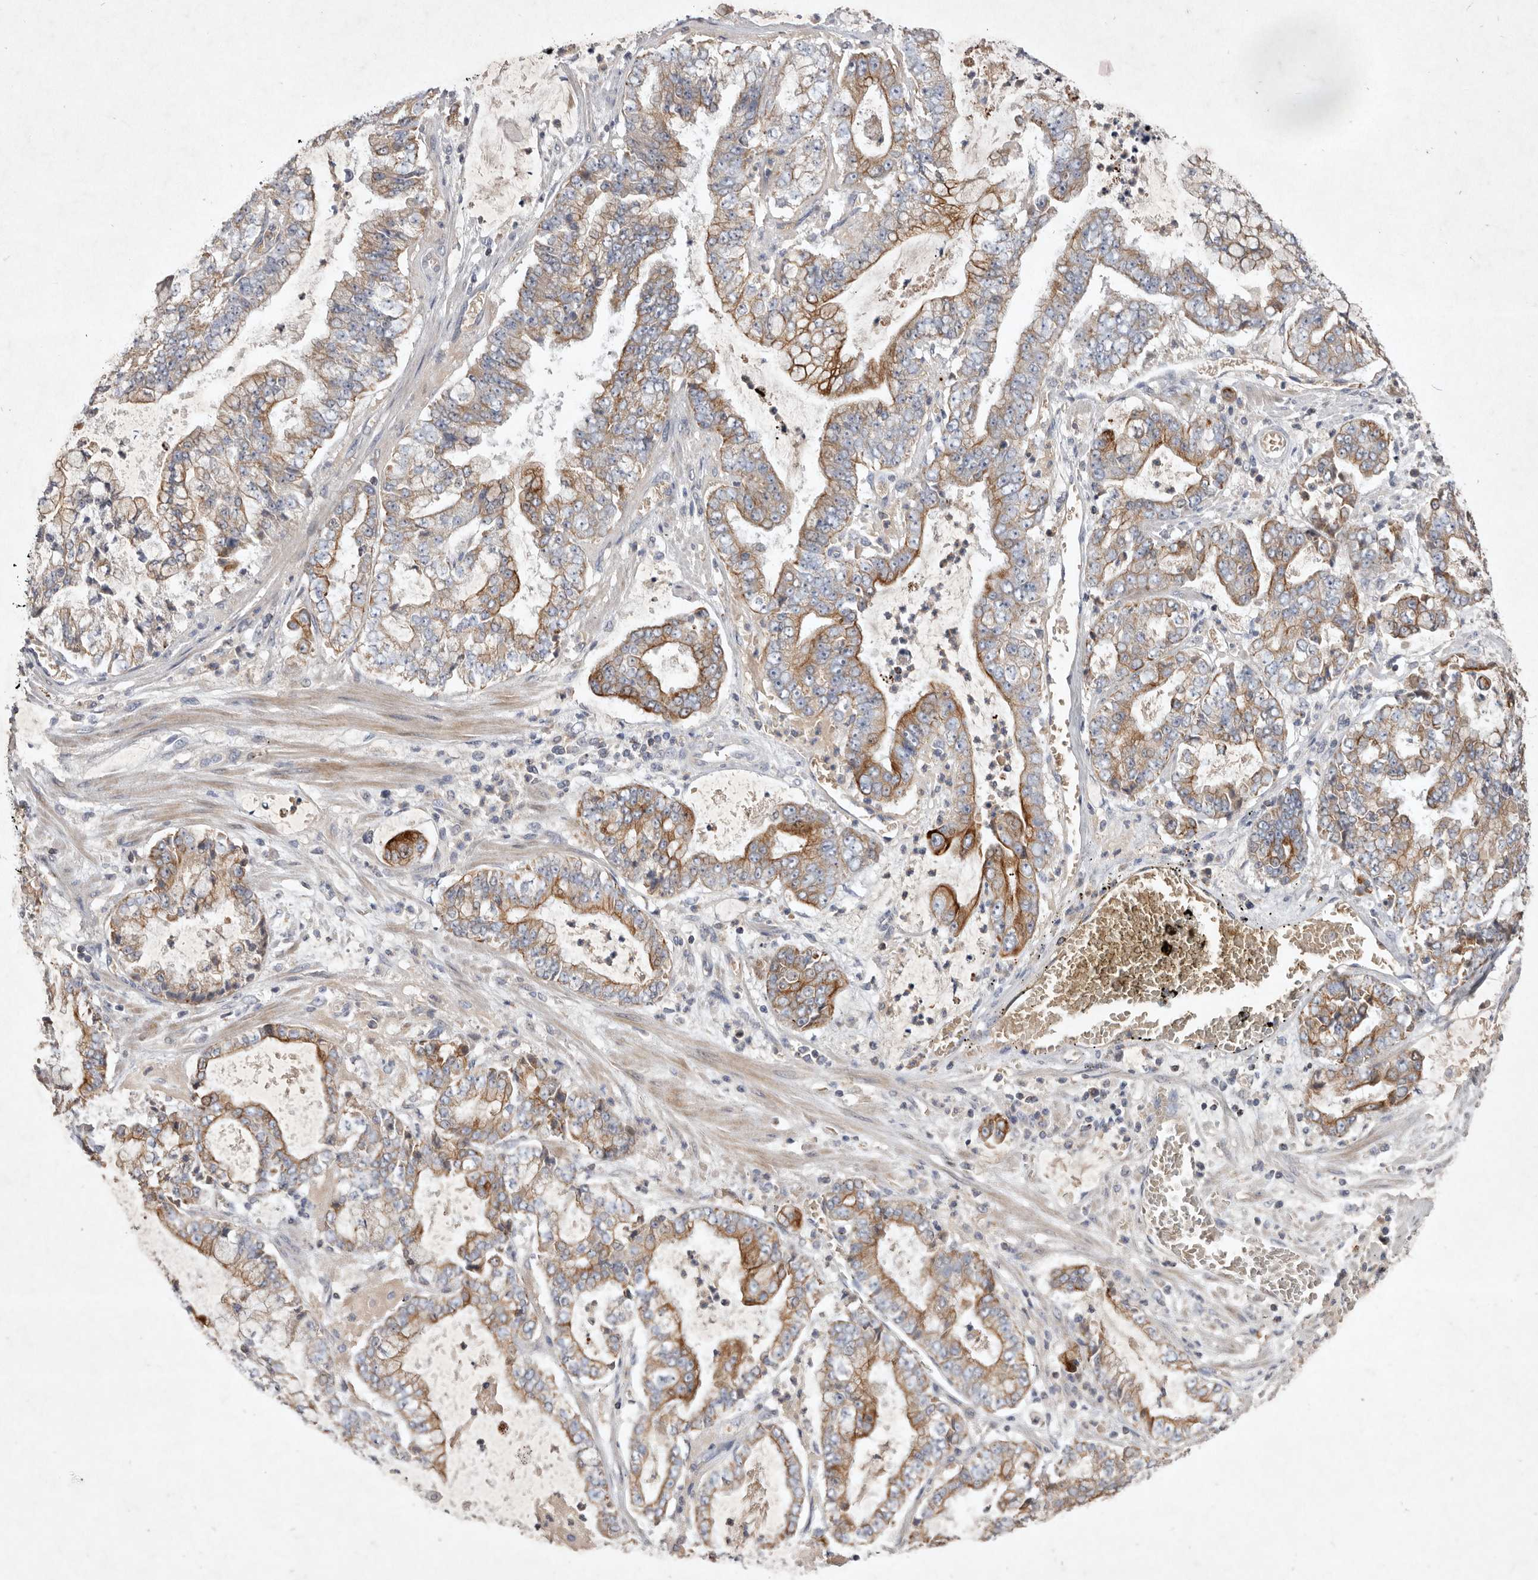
{"staining": {"intensity": "strong", "quantity": "25%-75%", "location": "cytoplasmic/membranous"}, "tissue": "stomach cancer", "cell_type": "Tumor cells", "image_type": "cancer", "snomed": [{"axis": "morphology", "description": "Adenocarcinoma, NOS"}, {"axis": "topography", "description": "Stomach"}], "caption": "Immunohistochemistry image of stomach cancer (adenocarcinoma) stained for a protein (brown), which exhibits high levels of strong cytoplasmic/membranous staining in approximately 25%-75% of tumor cells.", "gene": "TNFSF14", "patient": {"sex": "male", "age": 76}}